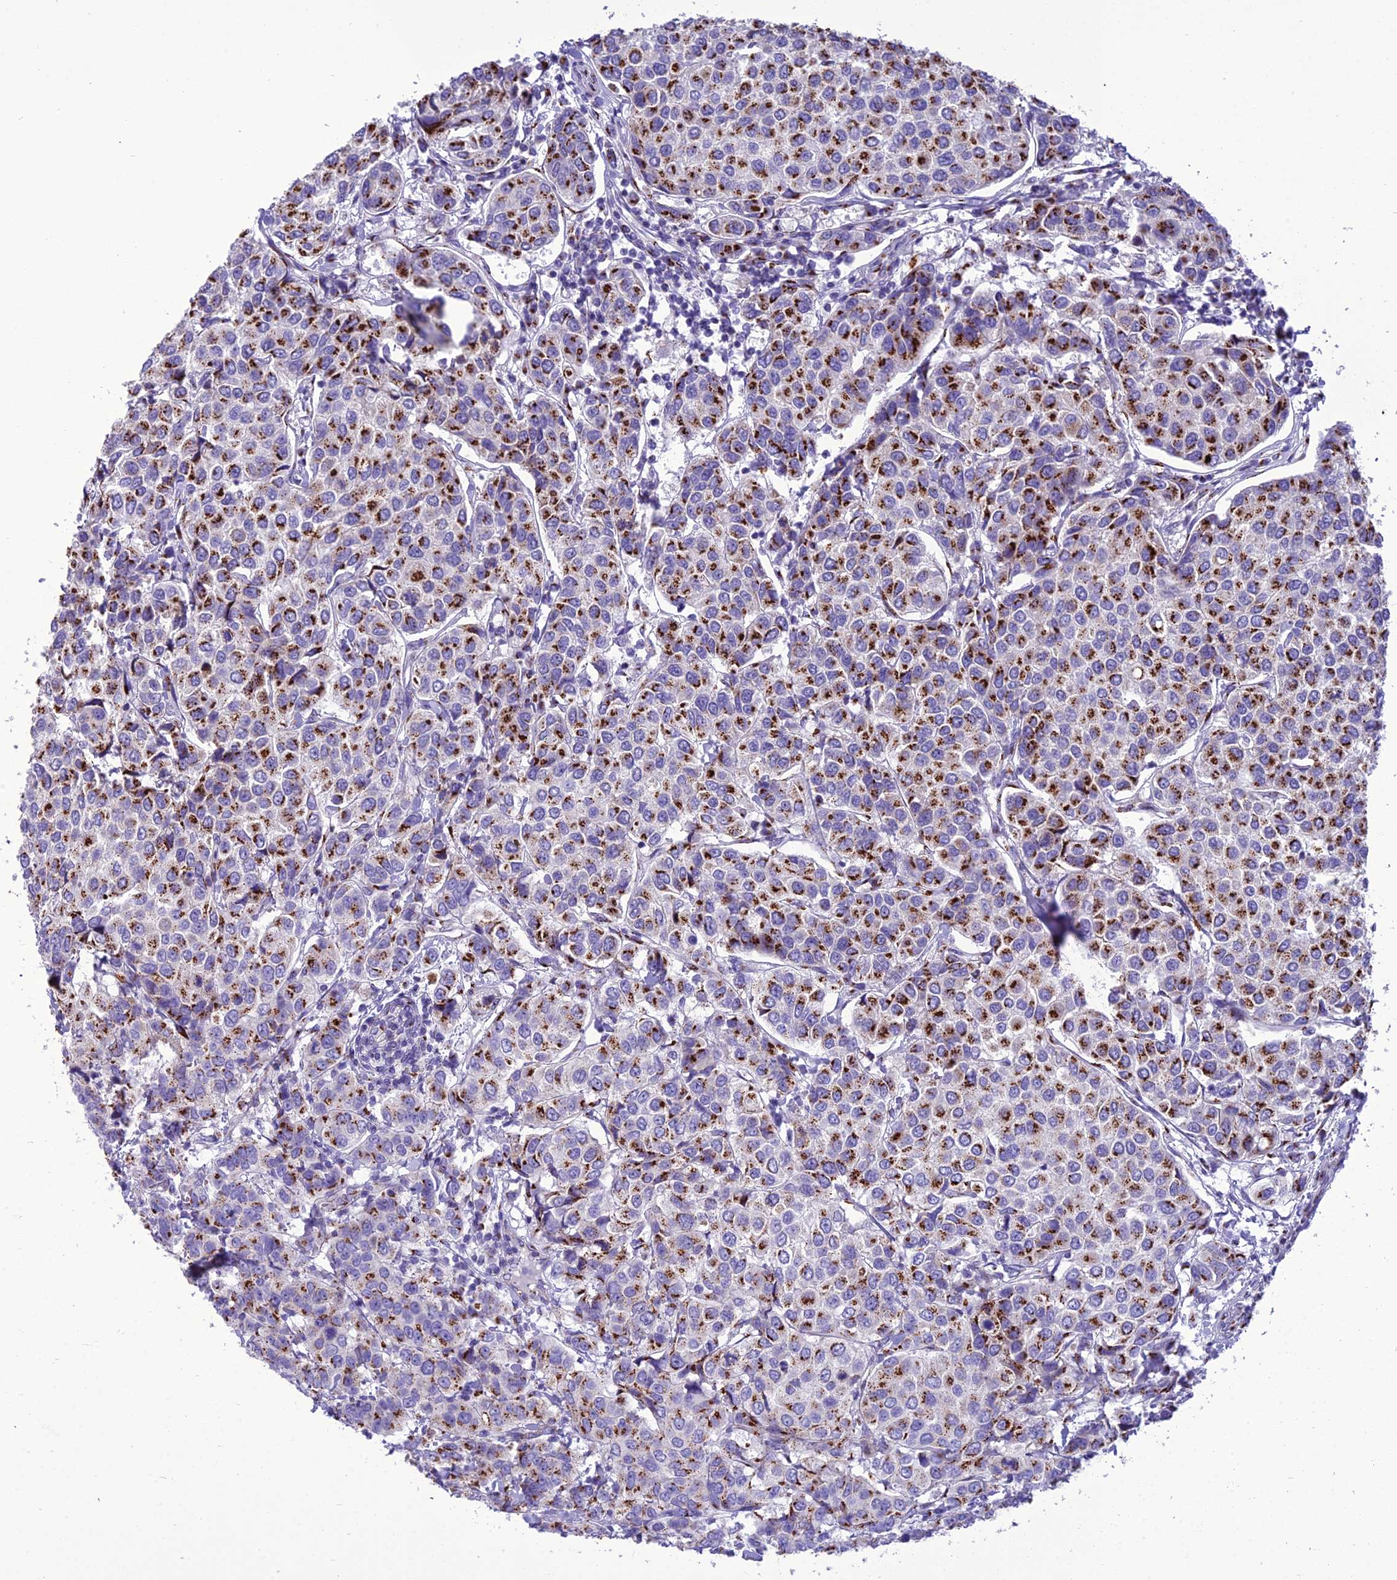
{"staining": {"intensity": "strong", "quantity": ">75%", "location": "cytoplasmic/membranous"}, "tissue": "breast cancer", "cell_type": "Tumor cells", "image_type": "cancer", "snomed": [{"axis": "morphology", "description": "Duct carcinoma"}, {"axis": "topography", "description": "Breast"}], "caption": "DAB immunohistochemical staining of human breast cancer (intraductal carcinoma) exhibits strong cytoplasmic/membranous protein positivity in approximately >75% of tumor cells.", "gene": "GOLM2", "patient": {"sex": "female", "age": 55}}